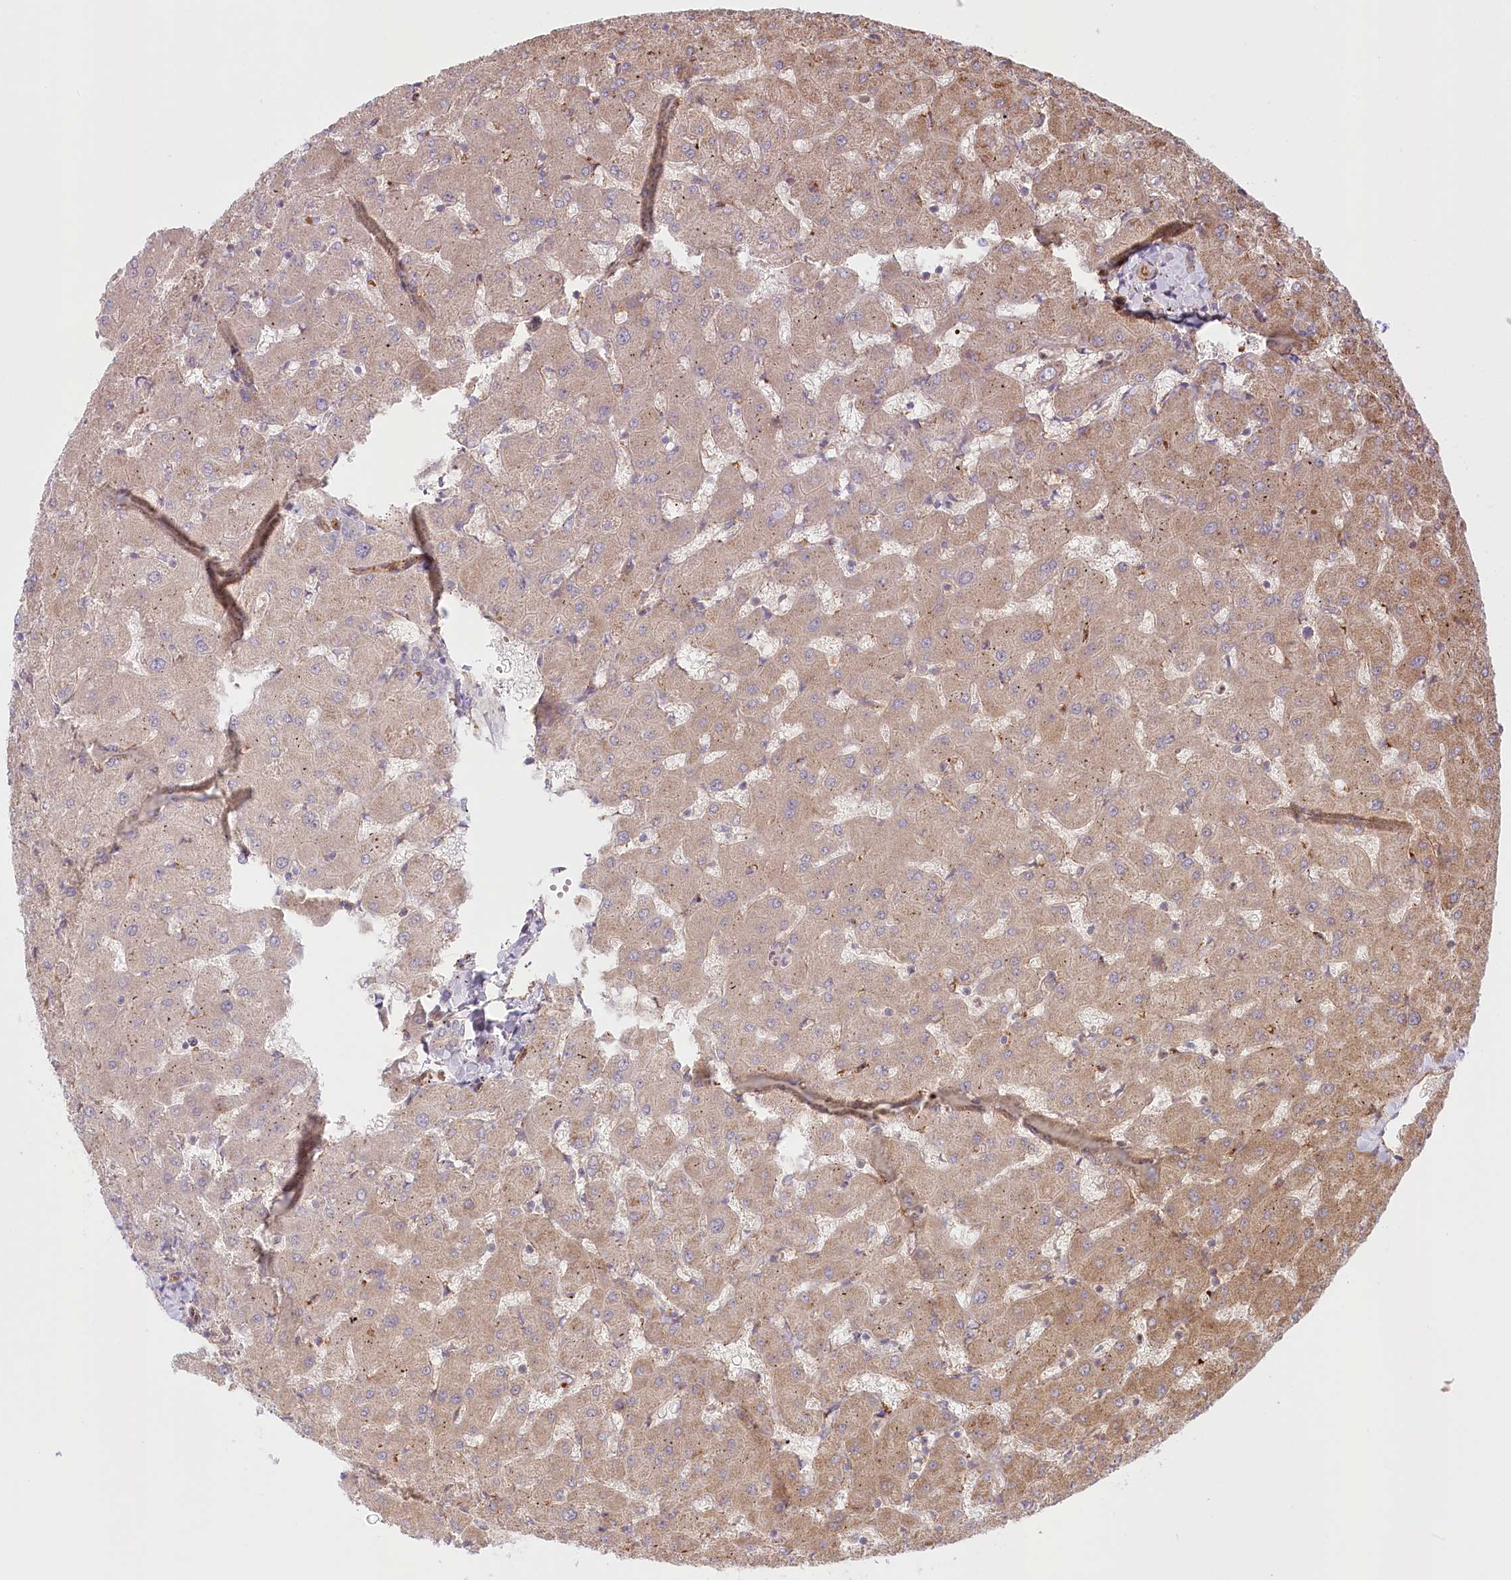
{"staining": {"intensity": "moderate", "quantity": "<25%", "location": "cytoplasmic/membranous"}, "tissue": "liver", "cell_type": "Cholangiocytes", "image_type": "normal", "snomed": [{"axis": "morphology", "description": "Normal tissue, NOS"}, {"axis": "topography", "description": "Liver"}], "caption": "Protein positivity by immunohistochemistry (IHC) demonstrates moderate cytoplasmic/membranous expression in about <25% of cholangiocytes in benign liver.", "gene": "COMMD3", "patient": {"sex": "female", "age": 63}}